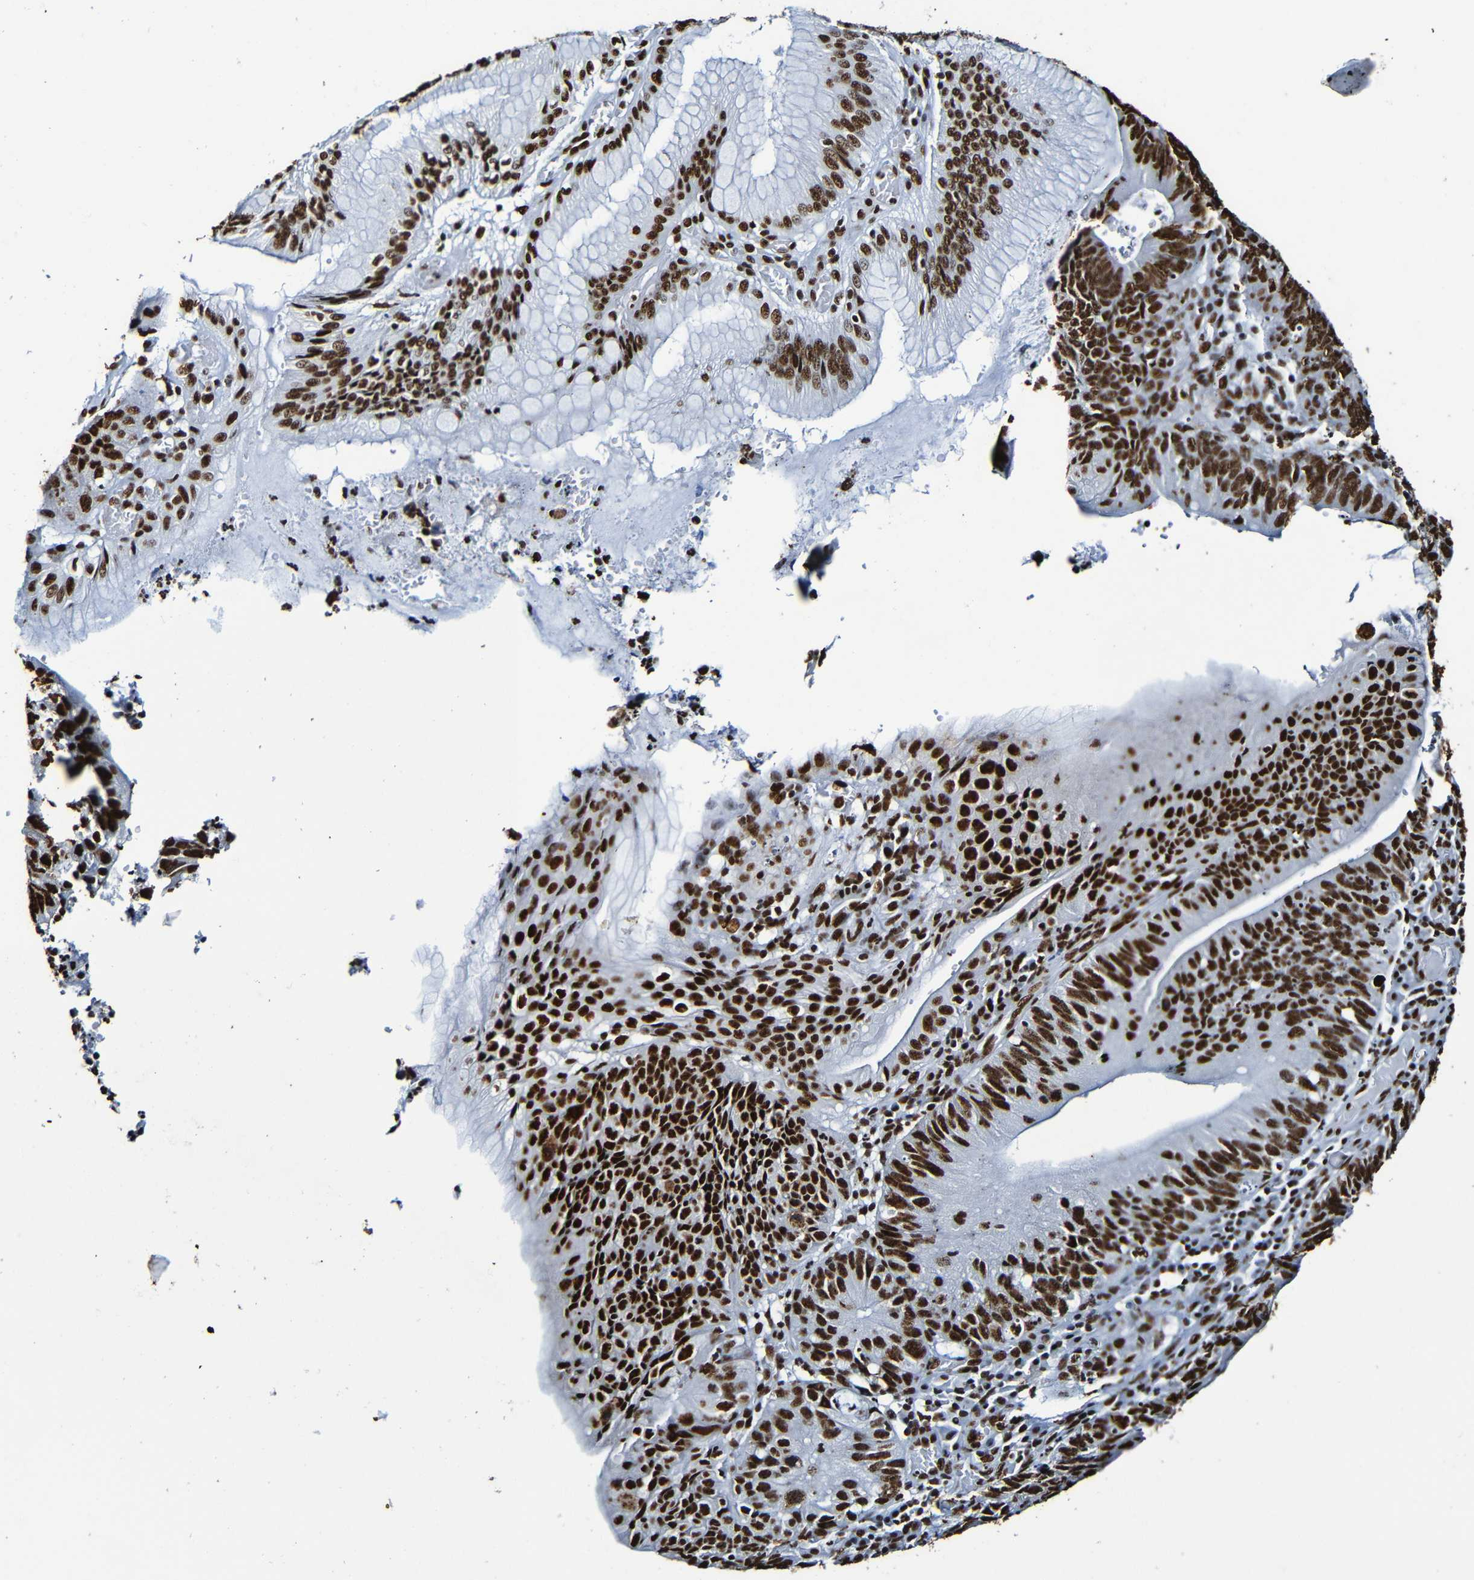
{"staining": {"intensity": "strong", "quantity": ">75%", "location": "nuclear"}, "tissue": "stomach cancer", "cell_type": "Tumor cells", "image_type": "cancer", "snomed": [{"axis": "morphology", "description": "Adenocarcinoma, NOS"}, {"axis": "topography", "description": "Stomach"}], "caption": "This image reveals immunohistochemistry staining of stomach adenocarcinoma, with high strong nuclear positivity in about >75% of tumor cells.", "gene": "SRSF3", "patient": {"sex": "male", "age": 59}}